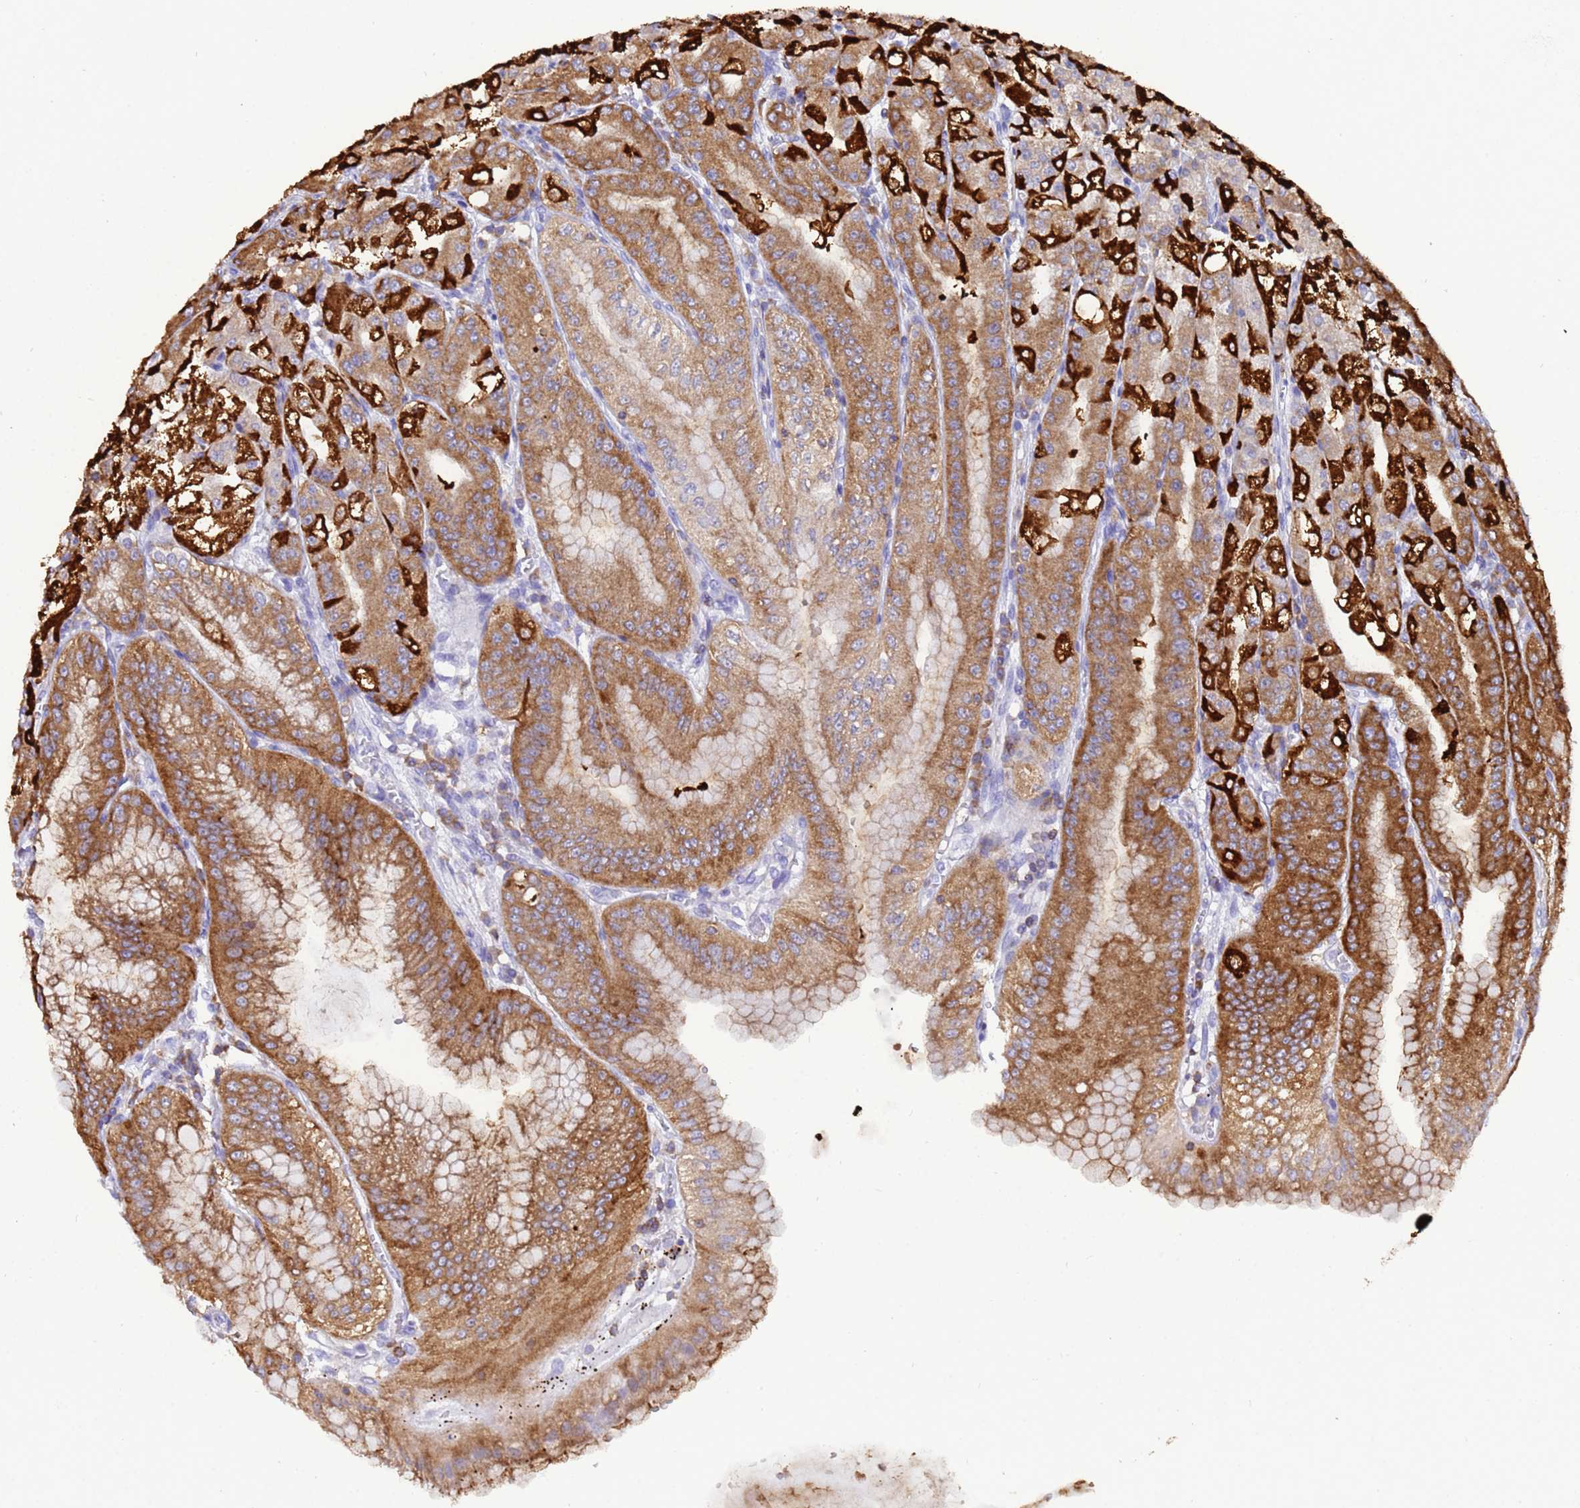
{"staining": {"intensity": "strong", "quantity": "25%-75%", "location": "cytoplasmic/membranous"}, "tissue": "stomach", "cell_type": "Glandular cells", "image_type": "normal", "snomed": [{"axis": "morphology", "description": "Normal tissue, NOS"}, {"axis": "topography", "description": "Stomach, upper"}, {"axis": "topography", "description": "Stomach, lower"}], "caption": "The micrograph exhibits a brown stain indicating the presence of a protein in the cytoplasmic/membranous of glandular cells in stomach. The protein is shown in brown color, while the nuclei are stained blue.", "gene": "EZR", "patient": {"sex": "male", "age": 71}}